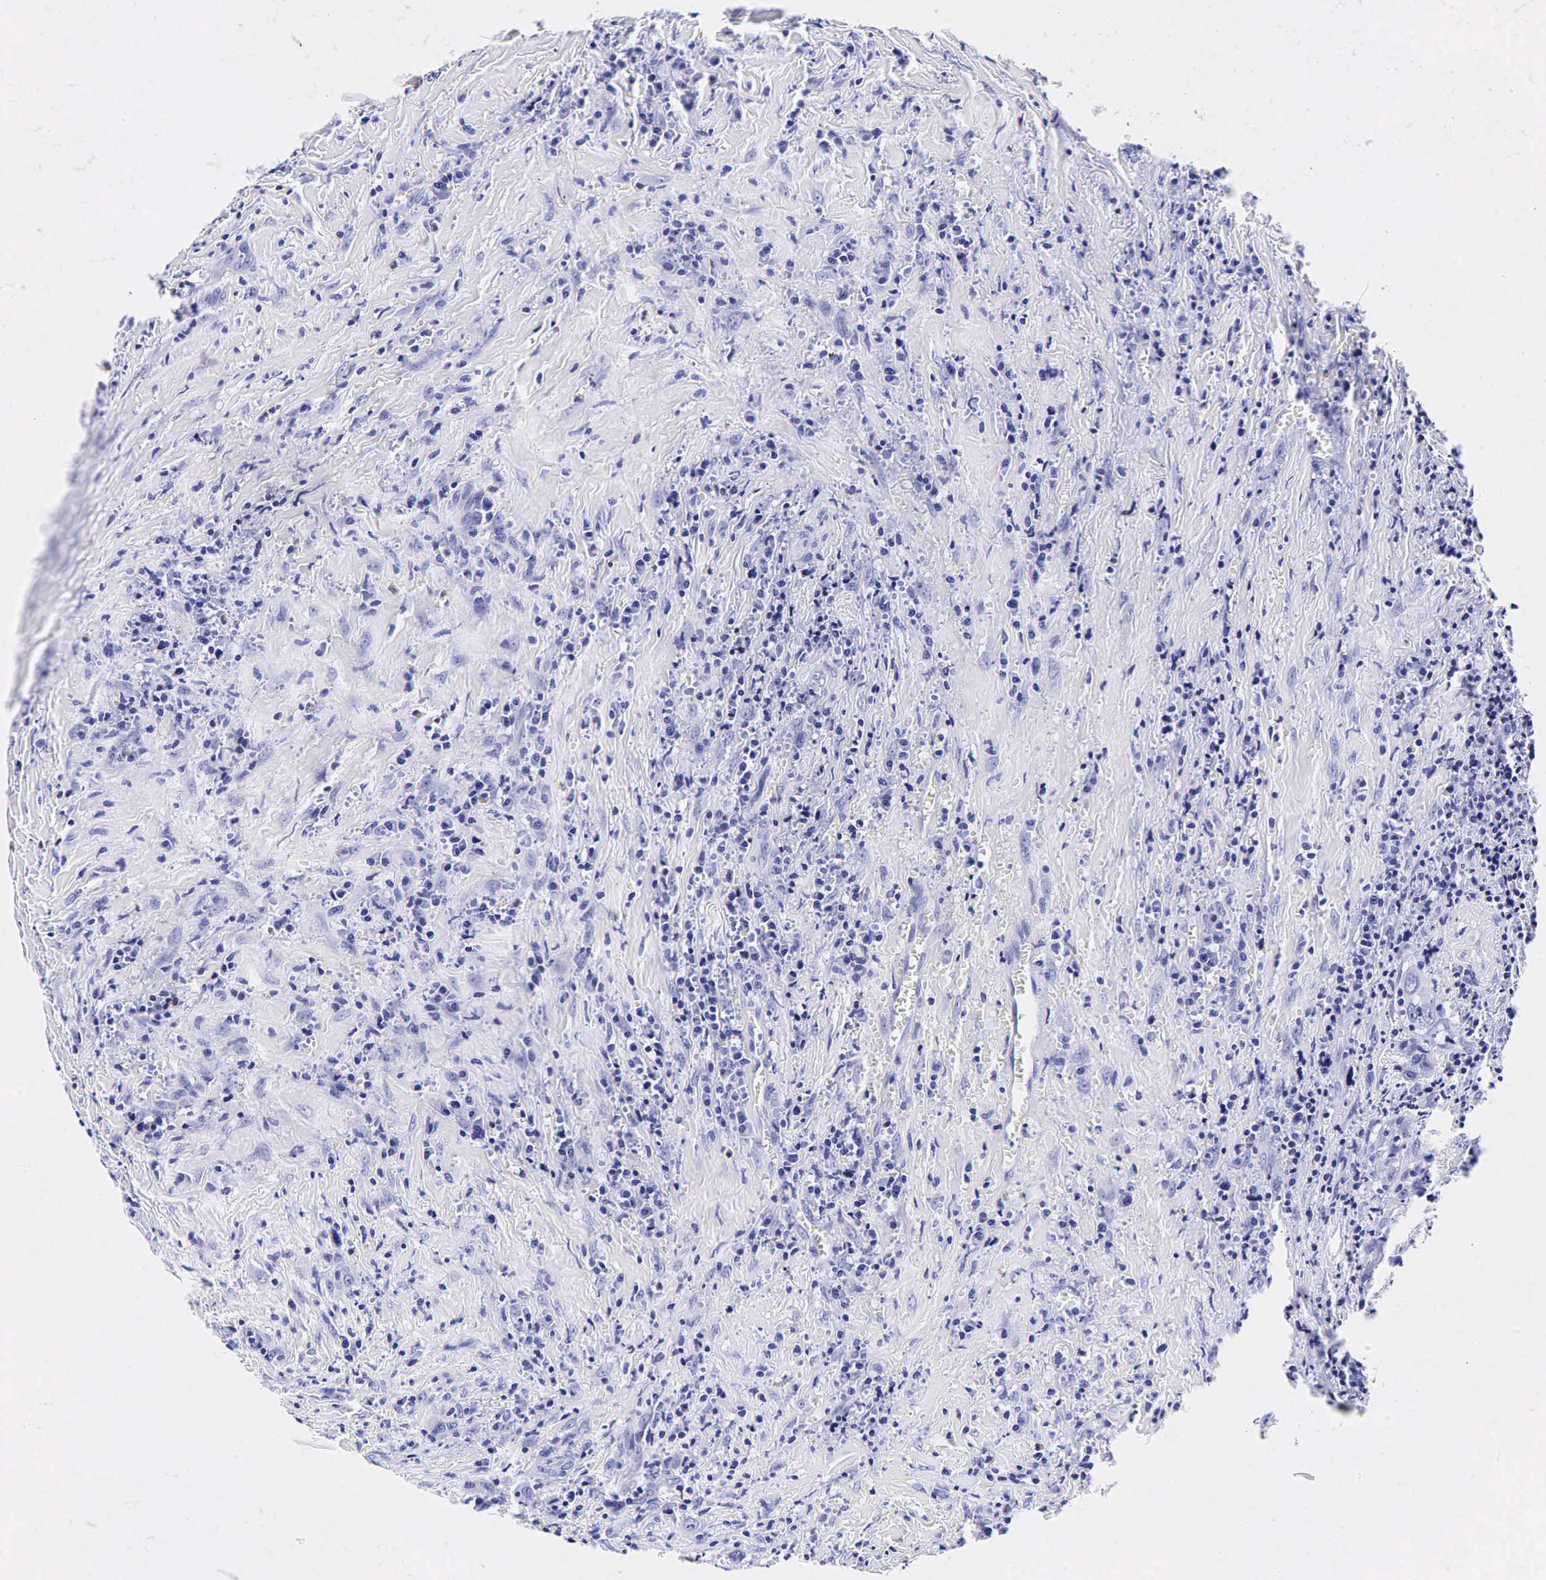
{"staining": {"intensity": "negative", "quantity": "none", "location": "none"}, "tissue": "head and neck cancer", "cell_type": "Tumor cells", "image_type": "cancer", "snomed": [{"axis": "morphology", "description": "Squamous cell carcinoma, NOS"}, {"axis": "topography", "description": "Oral tissue"}, {"axis": "topography", "description": "Head-Neck"}], "caption": "Squamous cell carcinoma (head and neck) was stained to show a protein in brown. There is no significant positivity in tumor cells.", "gene": "GCG", "patient": {"sex": "female", "age": 82}}